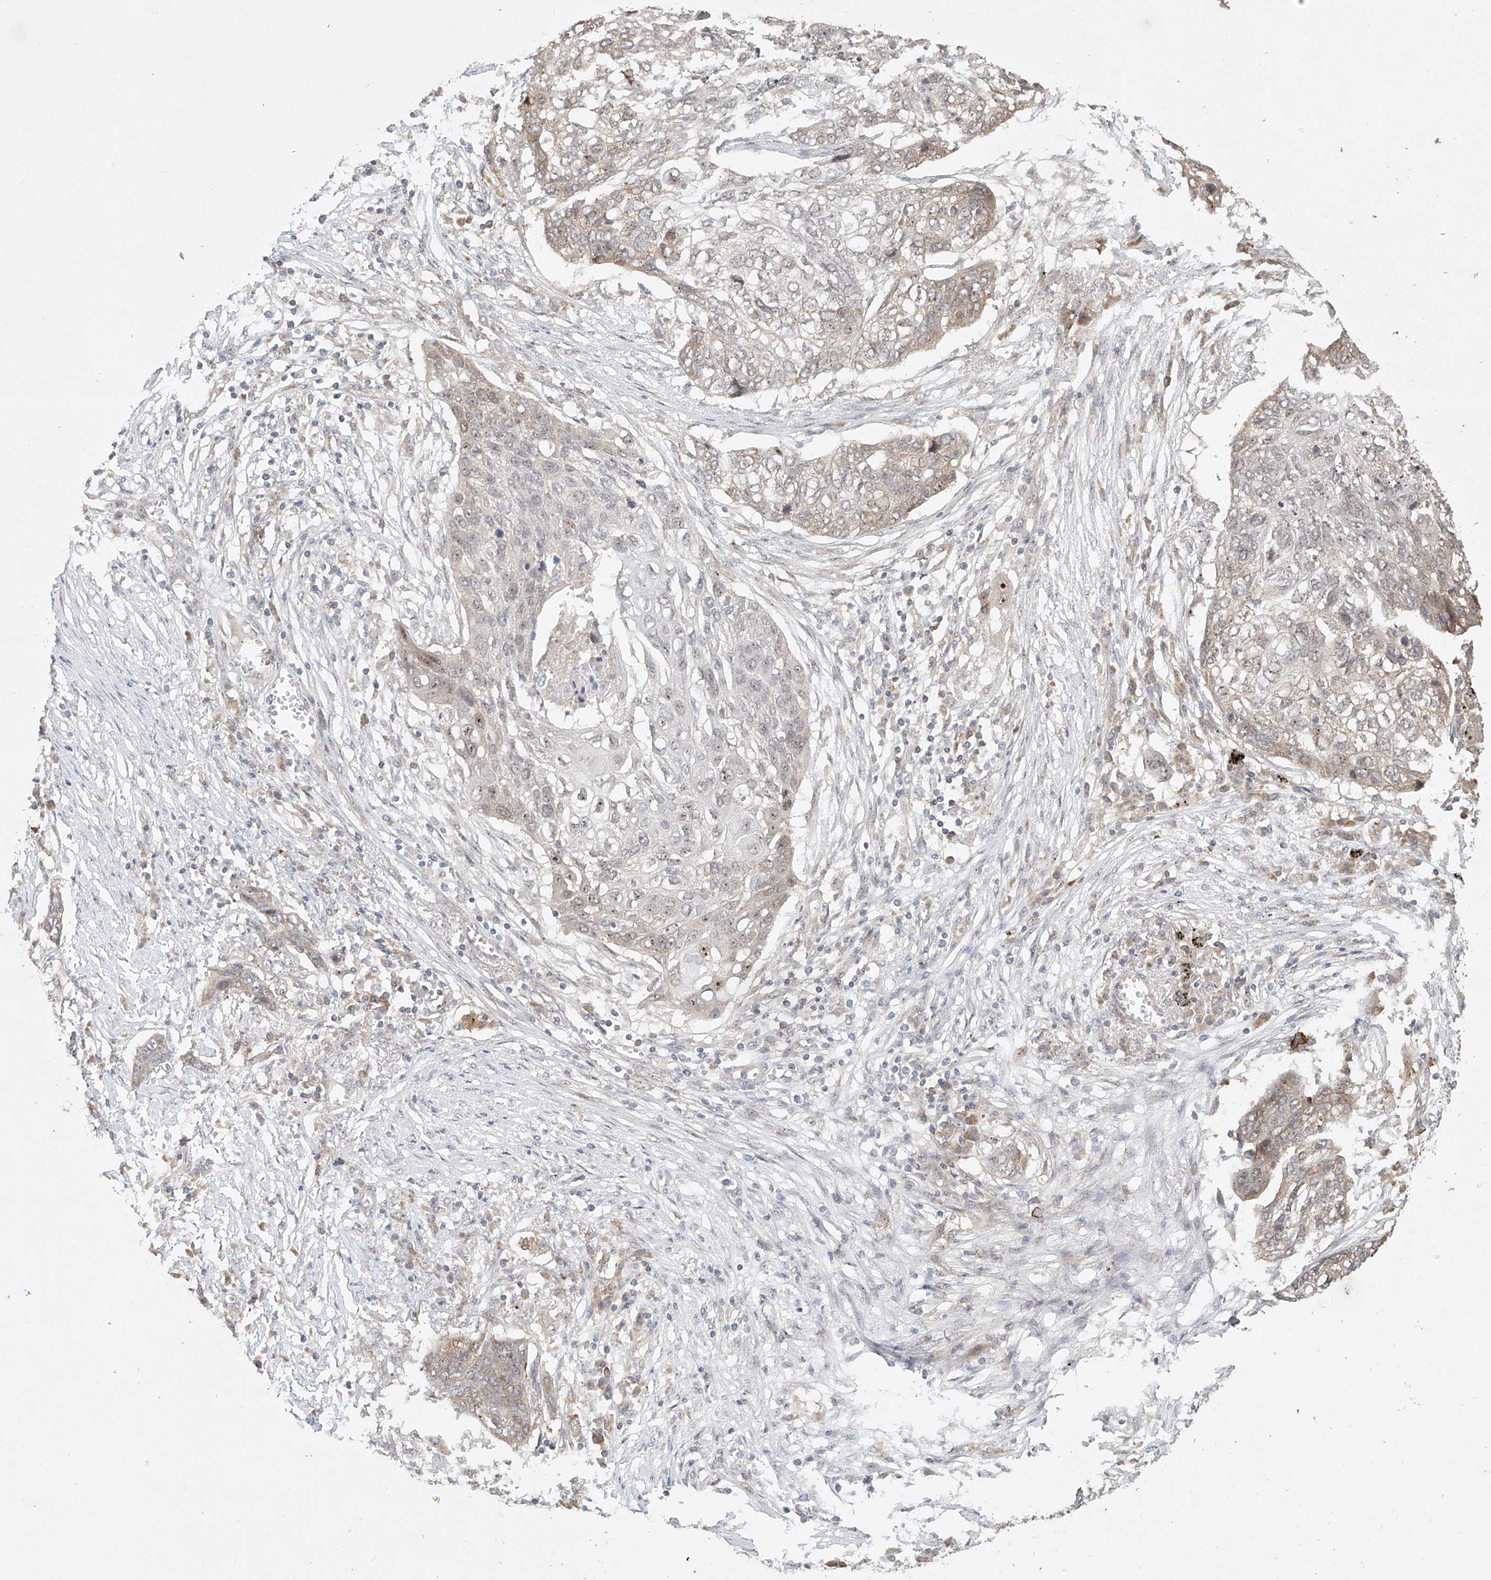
{"staining": {"intensity": "weak", "quantity": "<25%", "location": "nuclear"}, "tissue": "lung cancer", "cell_type": "Tumor cells", "image_type": "cancer", "snomed": [{"axis": "morphology", "description": "Squamous cell carcinoma, NOS"}, {"axis": "topography", "description": "Lung"}], "caption": "Human lung squamous cell carcinoma stained for a protein using IHC reveals no staining in tumor cells.", "gene": "TASP1", "patient": {"sex": "female", "age": 63}}